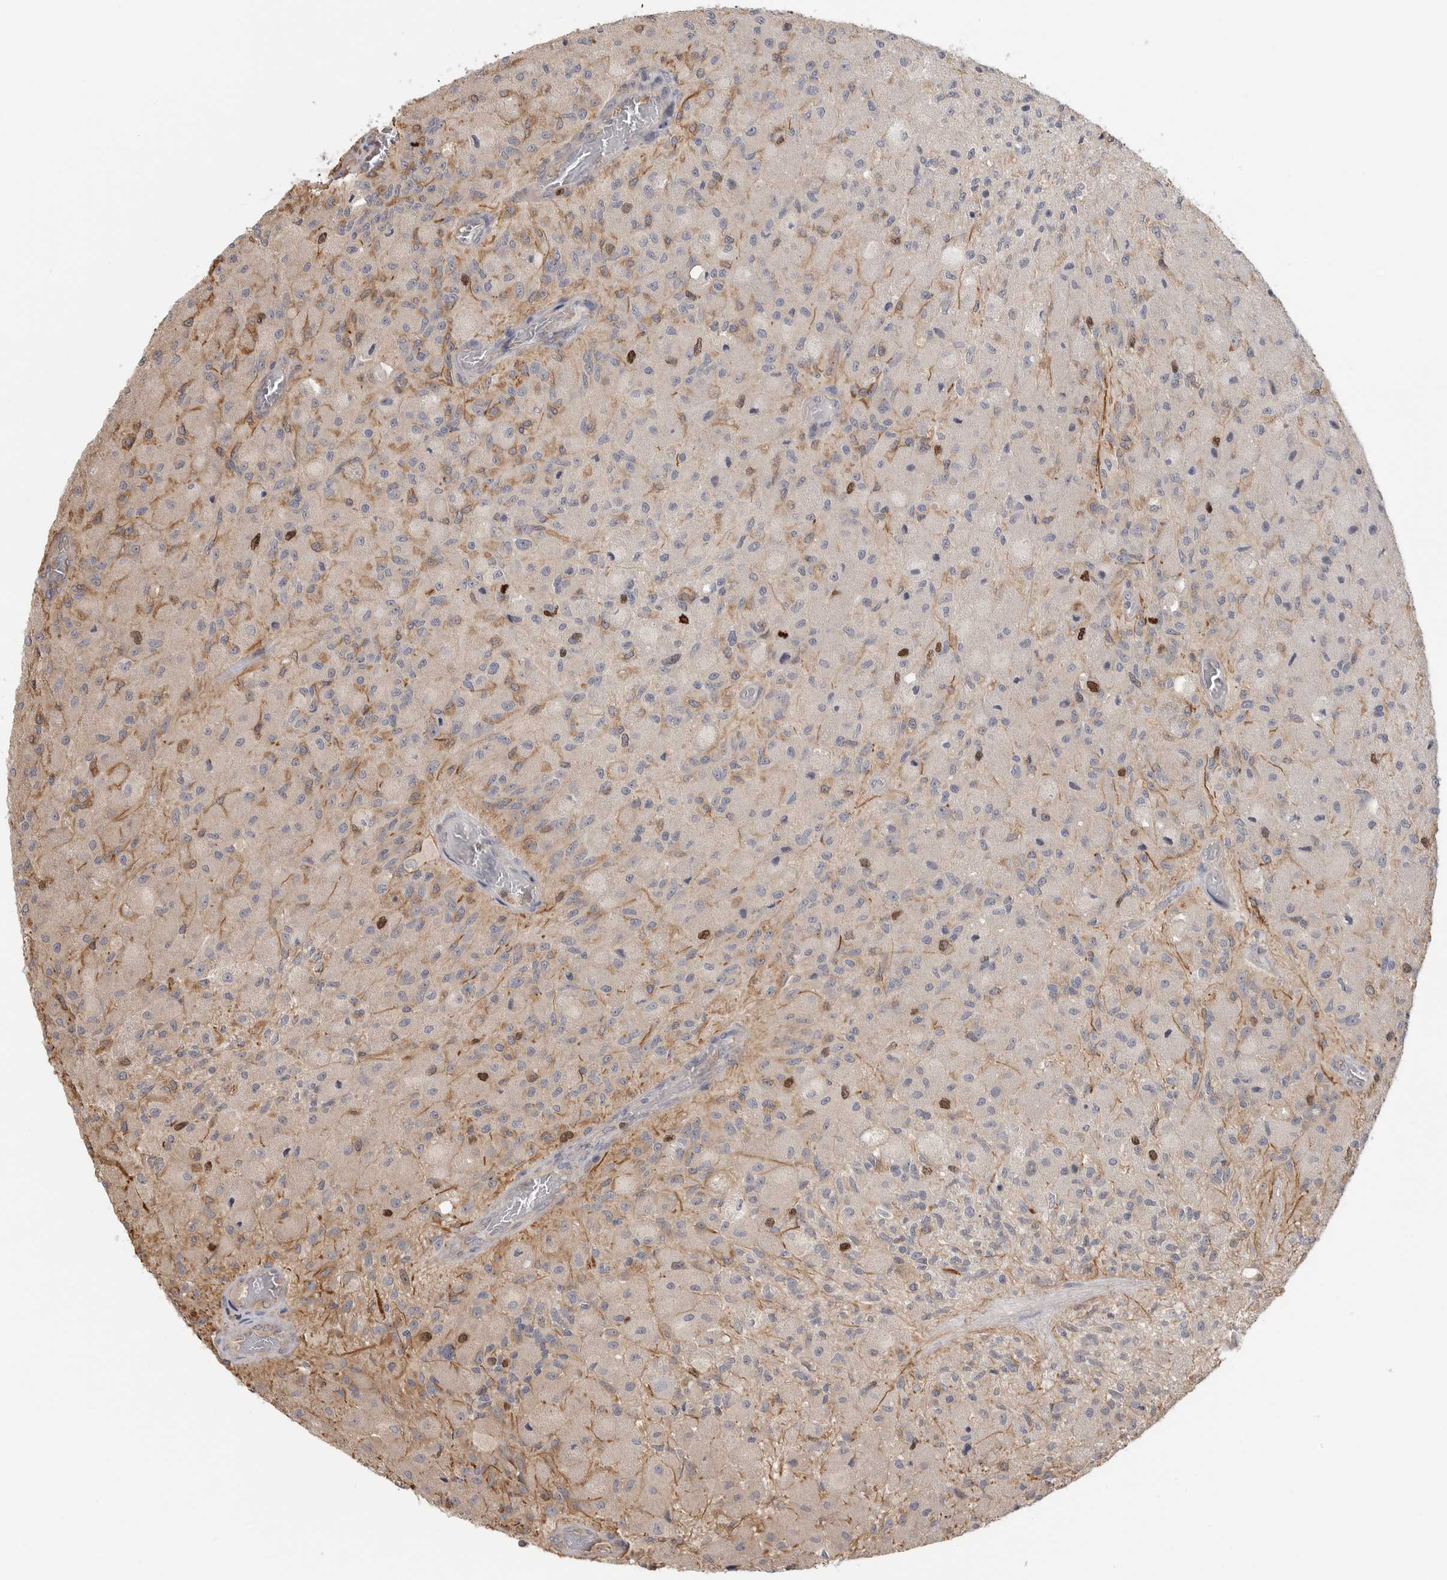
{"staining": {"intensity": "strong", "quantity": "<25%", "location": "nuclear"}, "tissue": "glioma", "cell_type": "Tumor cells", "image_type": "cancer", "snomed": [{"axis": "morphology", "description": "Normal tissue, NOS"}, {"axis": "morphology", "description": "Glioma, malignant, High grade"}, {"axis": "topography", "description": "Cerebral cortex"}], "caption": "Glioma tissue demonstrates strong nuclear positivity in about <25% of tumor cells, visualized by immunohistochemistry.", "gene": "TOP2A", "patient": {"sex": "male", "age": 77}}